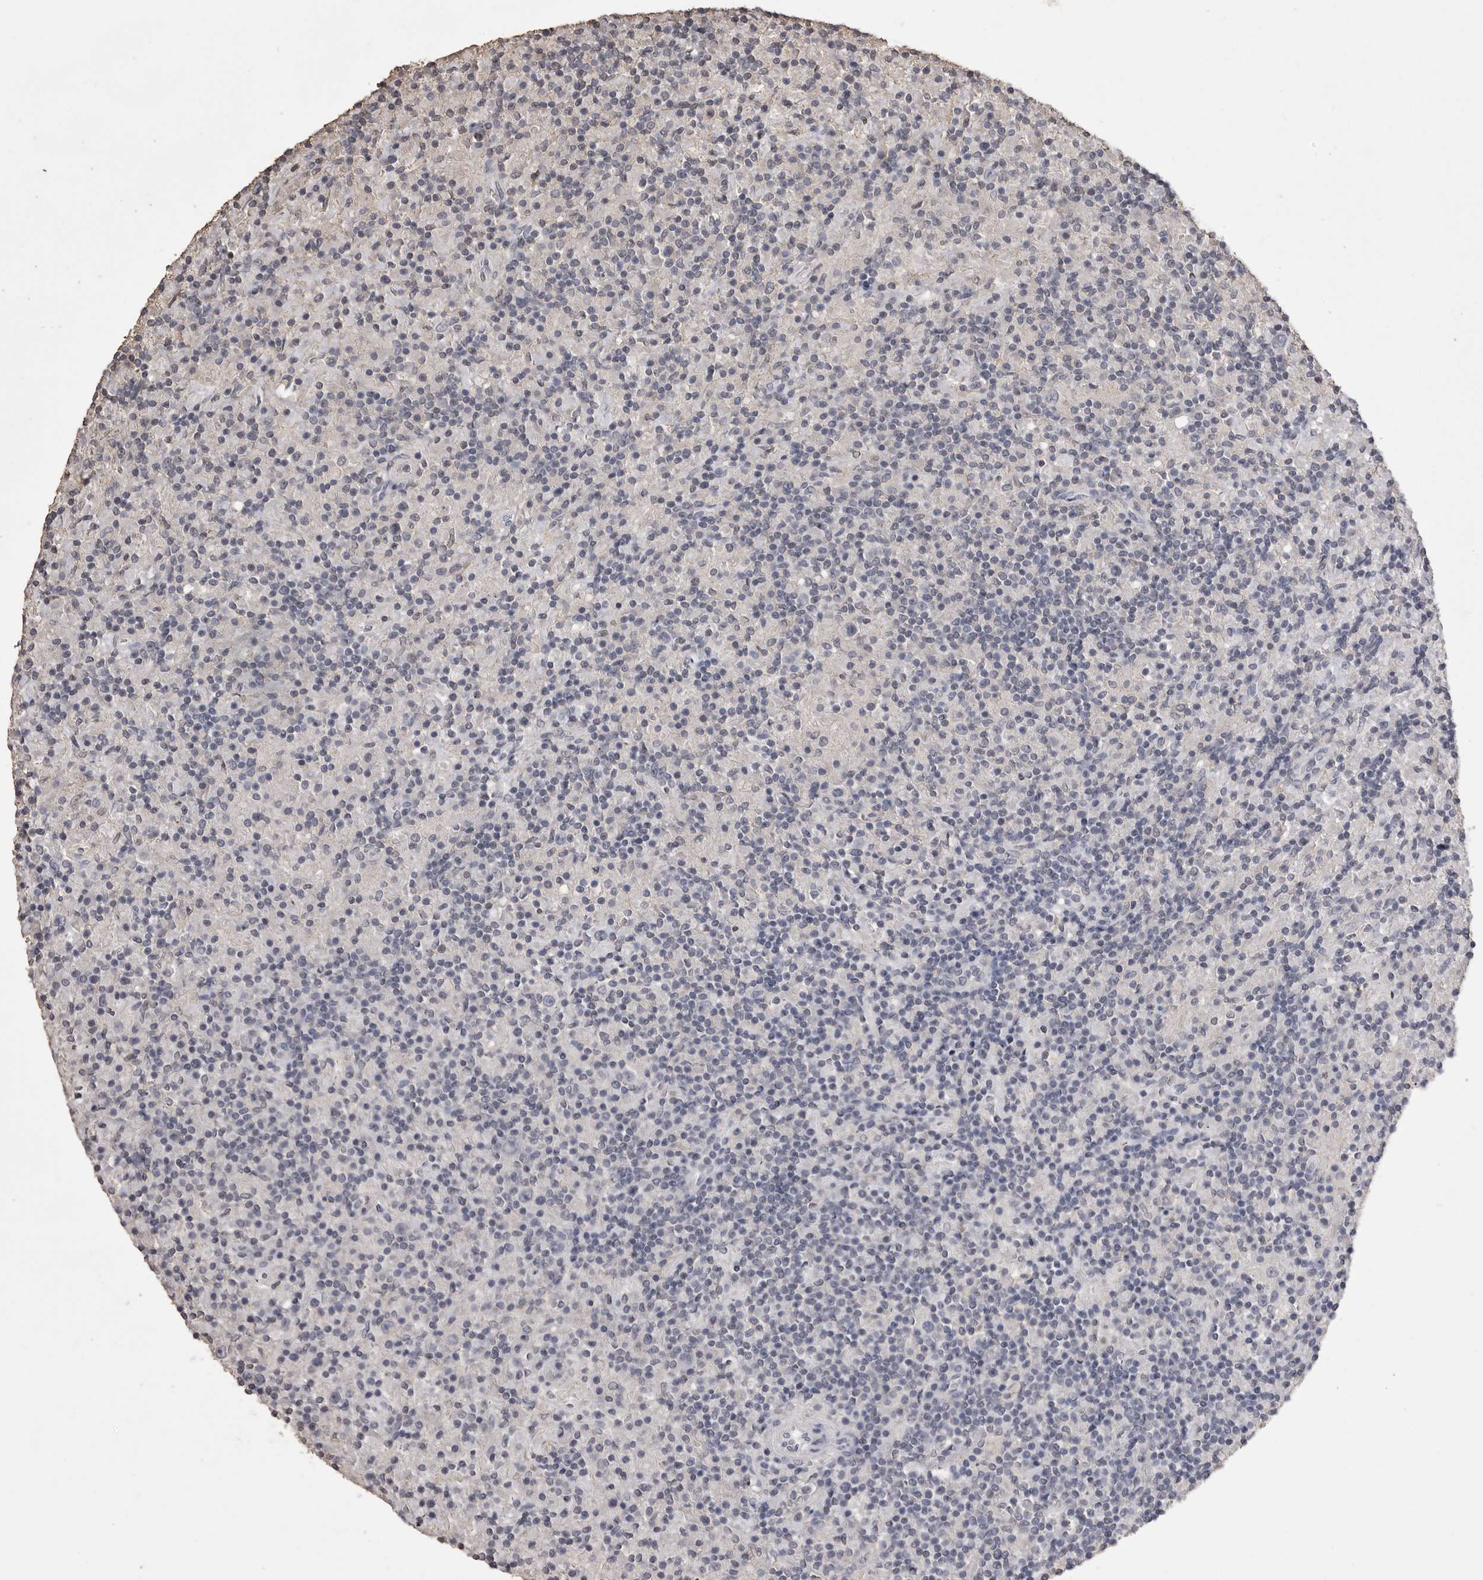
{"staining": {"intensity": "negative", "quantity": "none", "location": "none"}, "tissue": "lymphoma", "cell_type": "Tumor cells", "image_type": "cancer", "snomed": [{"axis": "morphology", "description": "Hodgkin's disease, NOS"}, {"axis": "topography", "description": "Lymph node"}], "caption": "DAB (3,3'-diaminobenzidine) immunohistochemical staining of human lymphoma shows no significant expression in tumor cells.", "gene": "MMP7", "patient": {"sex": "male", "age": 70}}